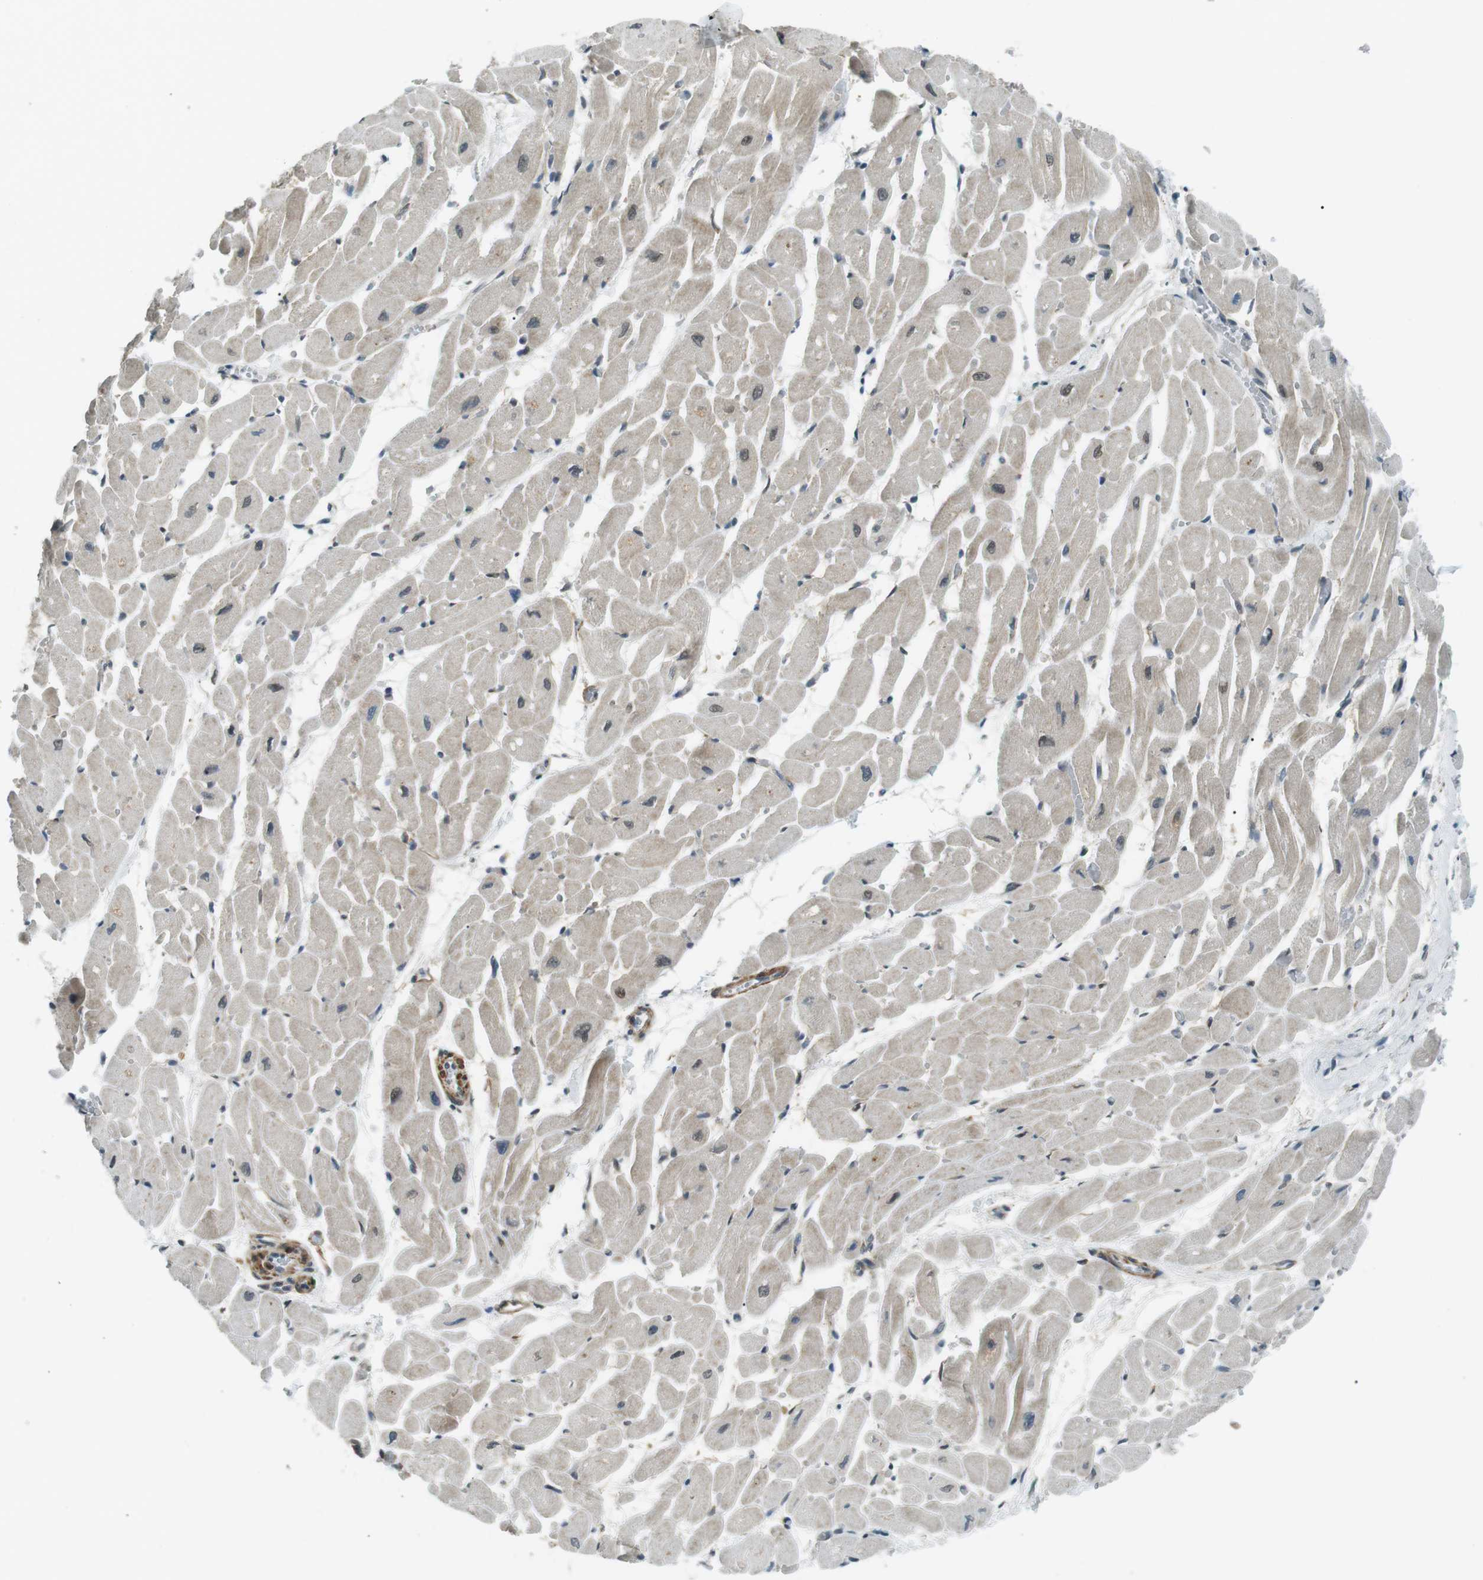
{"staining": {"intensity": "moderate", "quantity": "25%-75%", "location": "cytoplasmic/membranous"}, "tissue": "heart muscle", "cell_type": "Cardiomyocytes", "image_type": "normal", "snomed": [{"axis": "morphology", "description": "Normal tissue, NOS"}, {"axis": "topography", "description": "Heart"}], "caption": "Unremarkable heart muscle reveals moderate cytoplasmic/membranous expression in approximately 25%-75% of cardiomyocytes.", "gene": "TMEM74", "patient": {"sex": "male", "age": 45}}